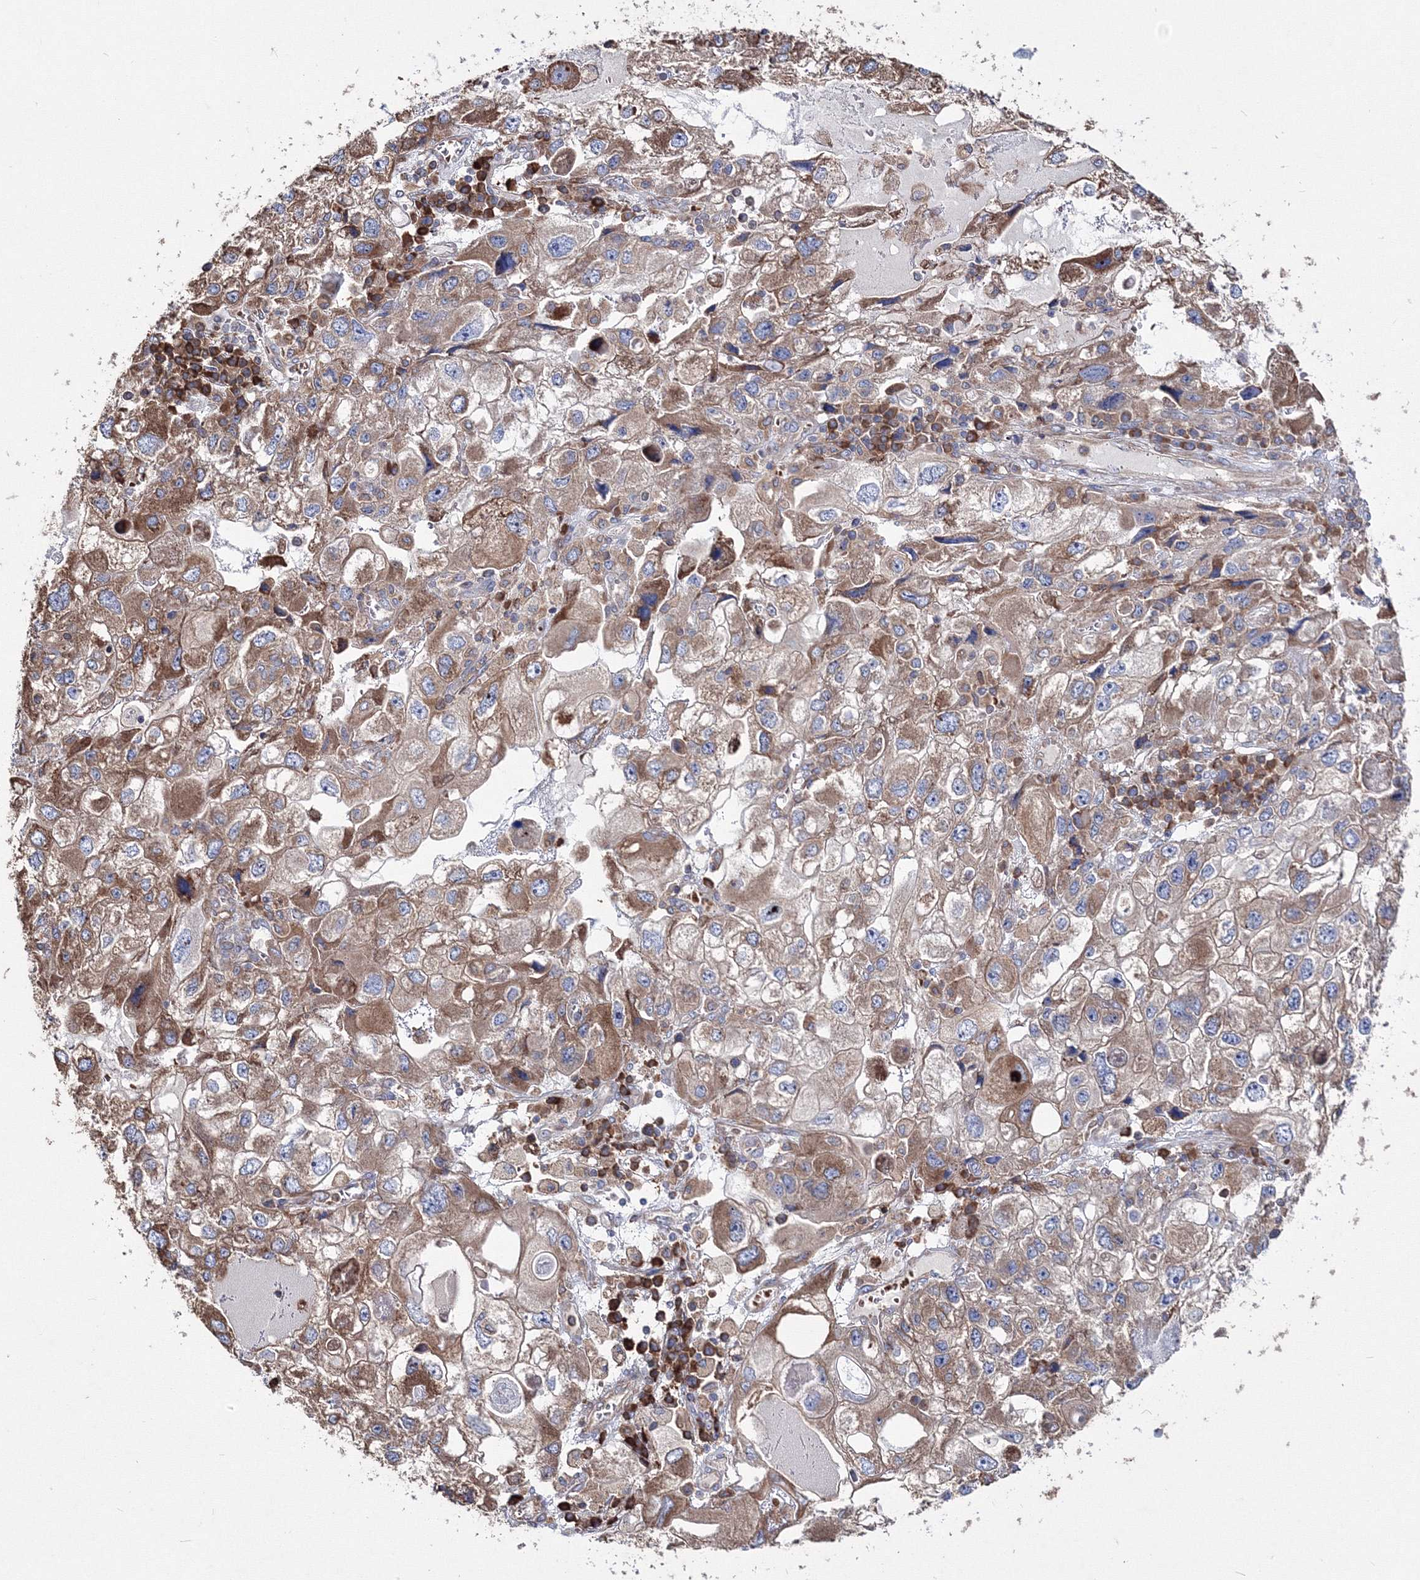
{"staining": {"intensity": "moderate", "quantity": ">75%", "location": "cytoplasmic/membranous"}, "tissue": "endometrial cancer", "cell_type": "Tumor cells", "image_type": "cancer", "snomed": [{"axis": "morphology", "description": "Adenocarcinoma, NOS"}, {"axis": "topography", "description": "Endometrium"}], "caption": "IHC of human endometrial adenocarcinoma exhibits medium levels of moderate cytoplasmic/membranous expression in approximately >75% of tumor cells.", "gene": "VPS8", "patient": {"sex": "female", "age": 49}}